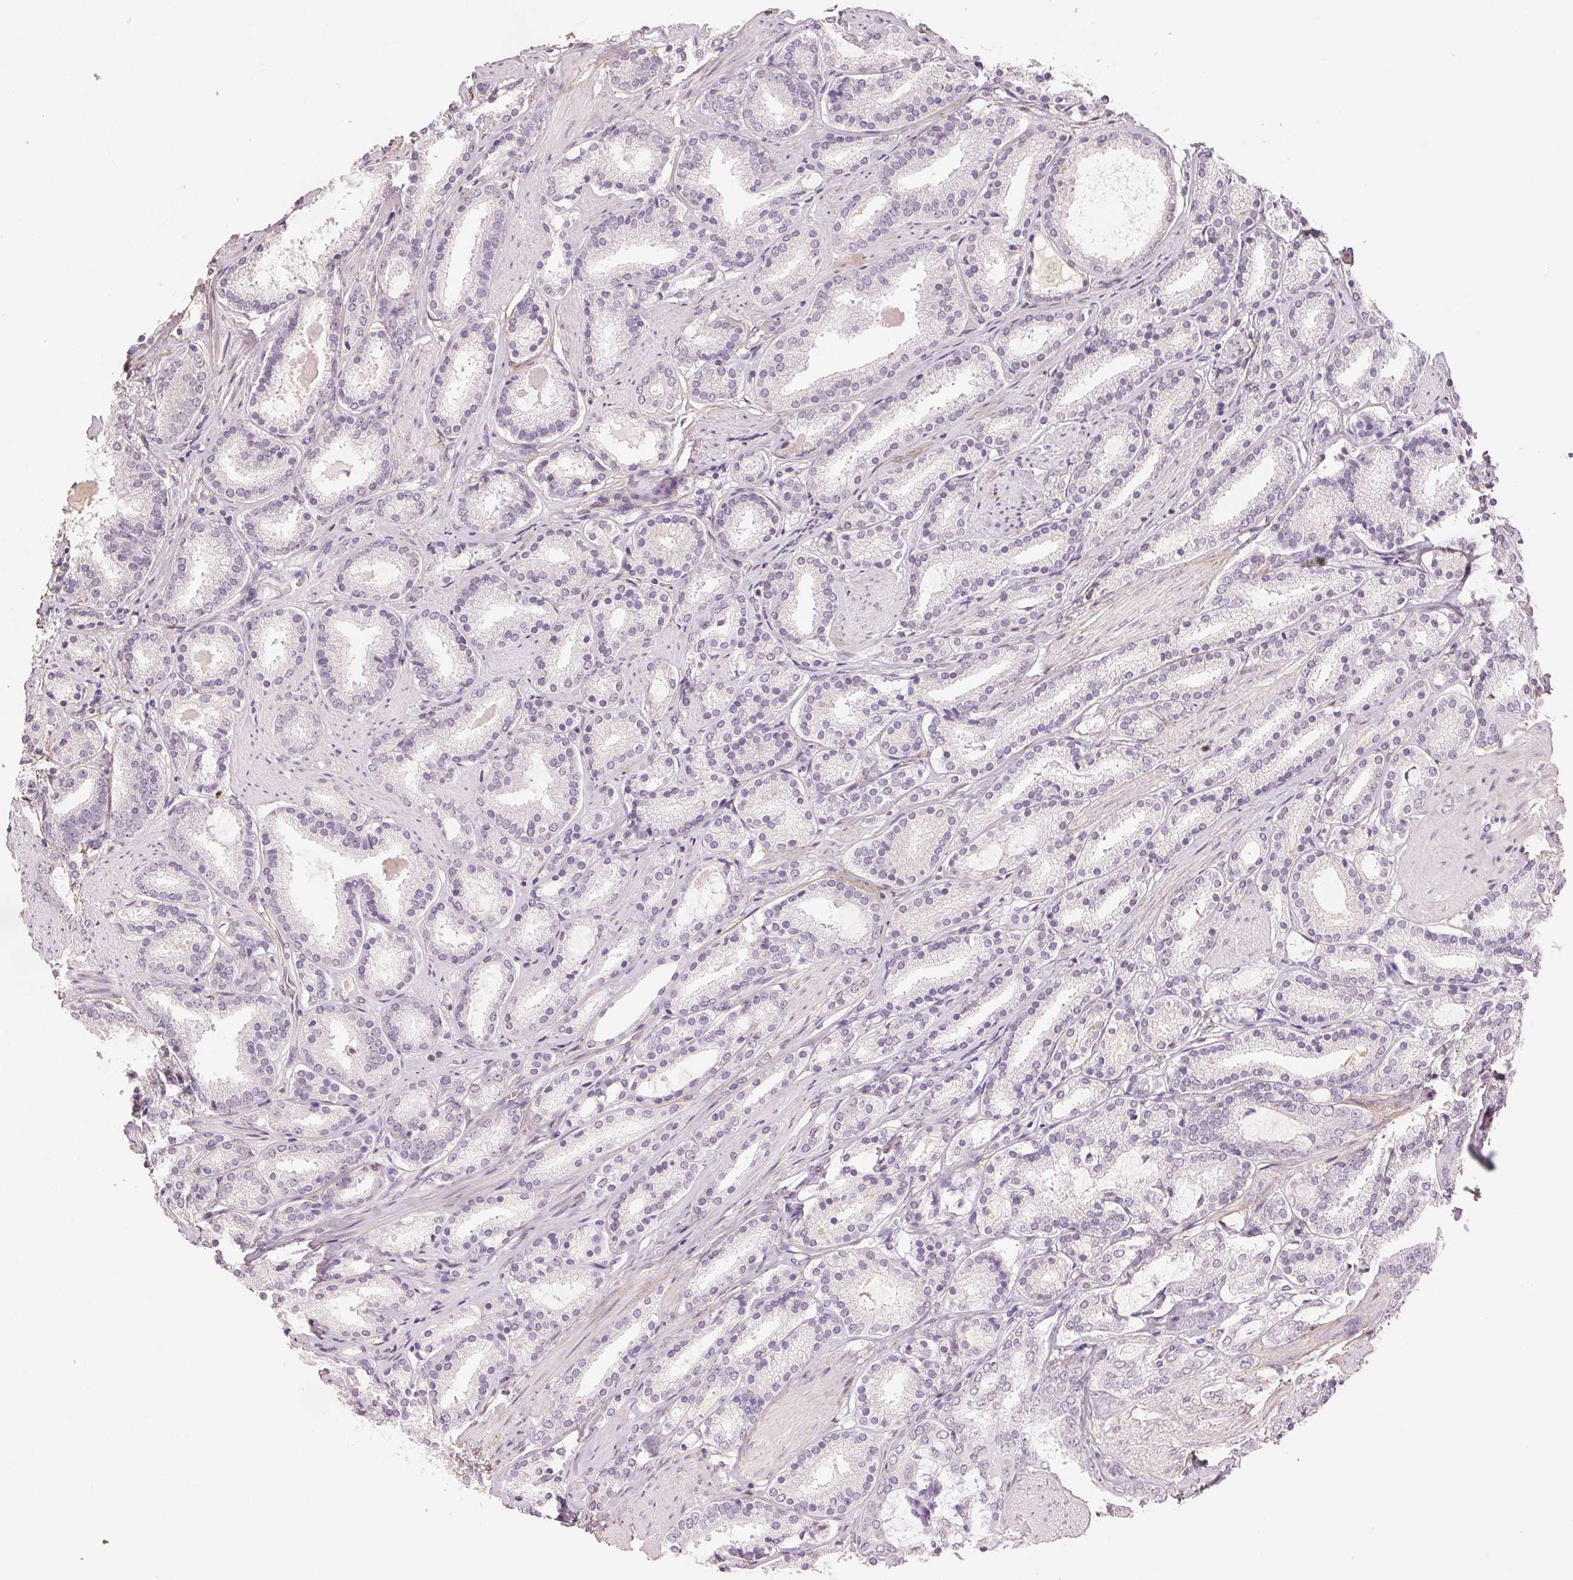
{"staining": {"intensity": "negative", "quantity": "none", "location": "none"}, "tissue": "prostate cancer", "cell_type": "Tumor cells", "image_type": "cancer", "snomed": [{"axis": "morphology", "description": "Adenocarcinoma, High grade"}, {"axis": "topography", "description": "Prostate"}], "caption": "An image of human prostate cancer (adenocarcinoma (high-grade)) is negative for staining in tumor cells.", "gene": "FBN1", "patient": {"sex": "male", "age": 63}}